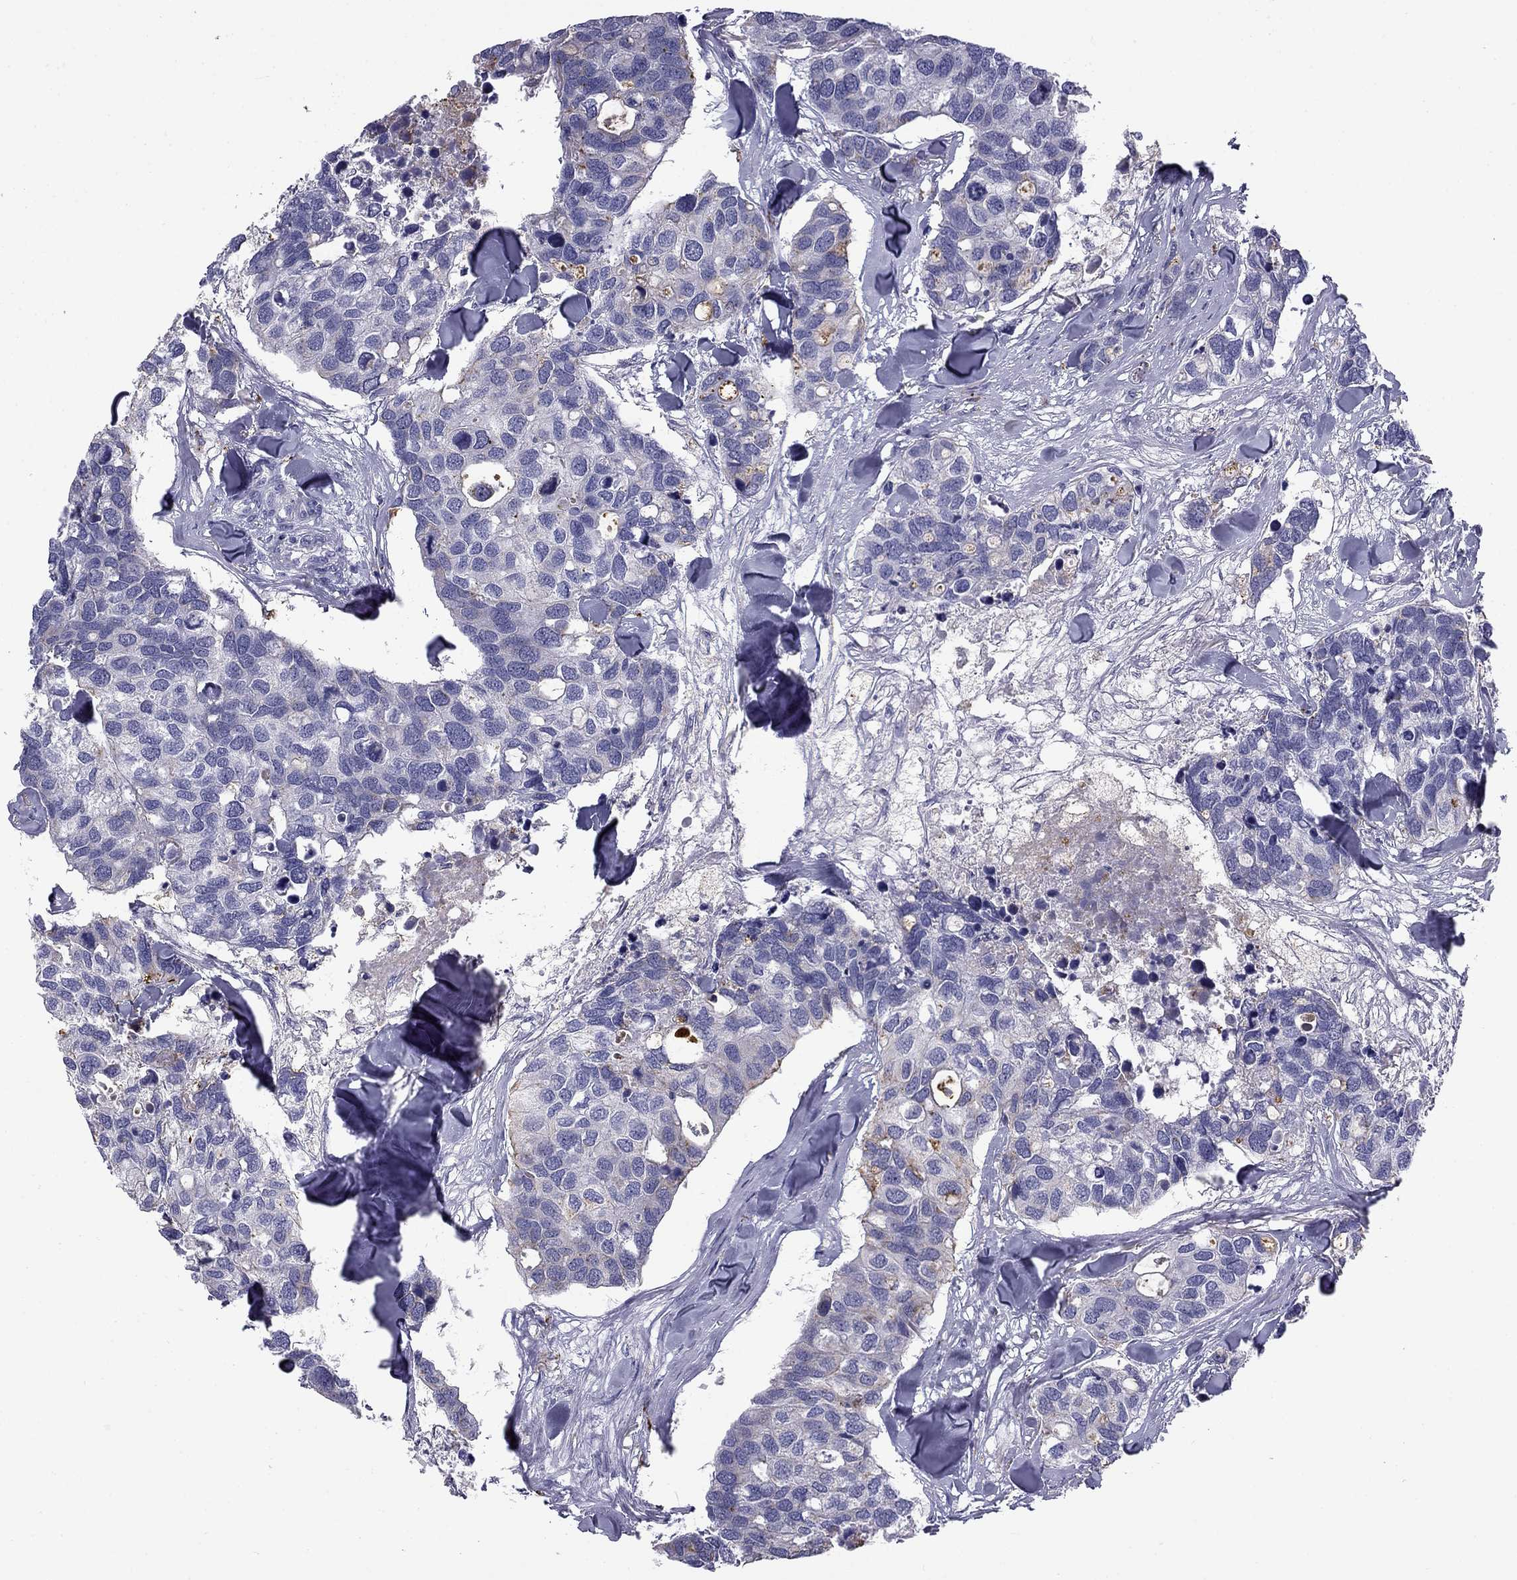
{"staining": {"intensity": "negative", "quantity": "none", "location": "none"}, "tissue": "breast cancer", "cell_type": "Tumor cells", "image_type": "cancer", "snomed": [{"axis": "morphology", "description": "Duct carcinoma"}, {"axis": "topography", "description": "Breast"}], "caption": "Immunohistochemistry (IHC) of breast cancer (invasive ductal carcinoma) displays no expression in tumor cells. Nuclei are stained in blue.", "gene": "CLPSL2", "patient": {"sex": "female", "age": 83}}